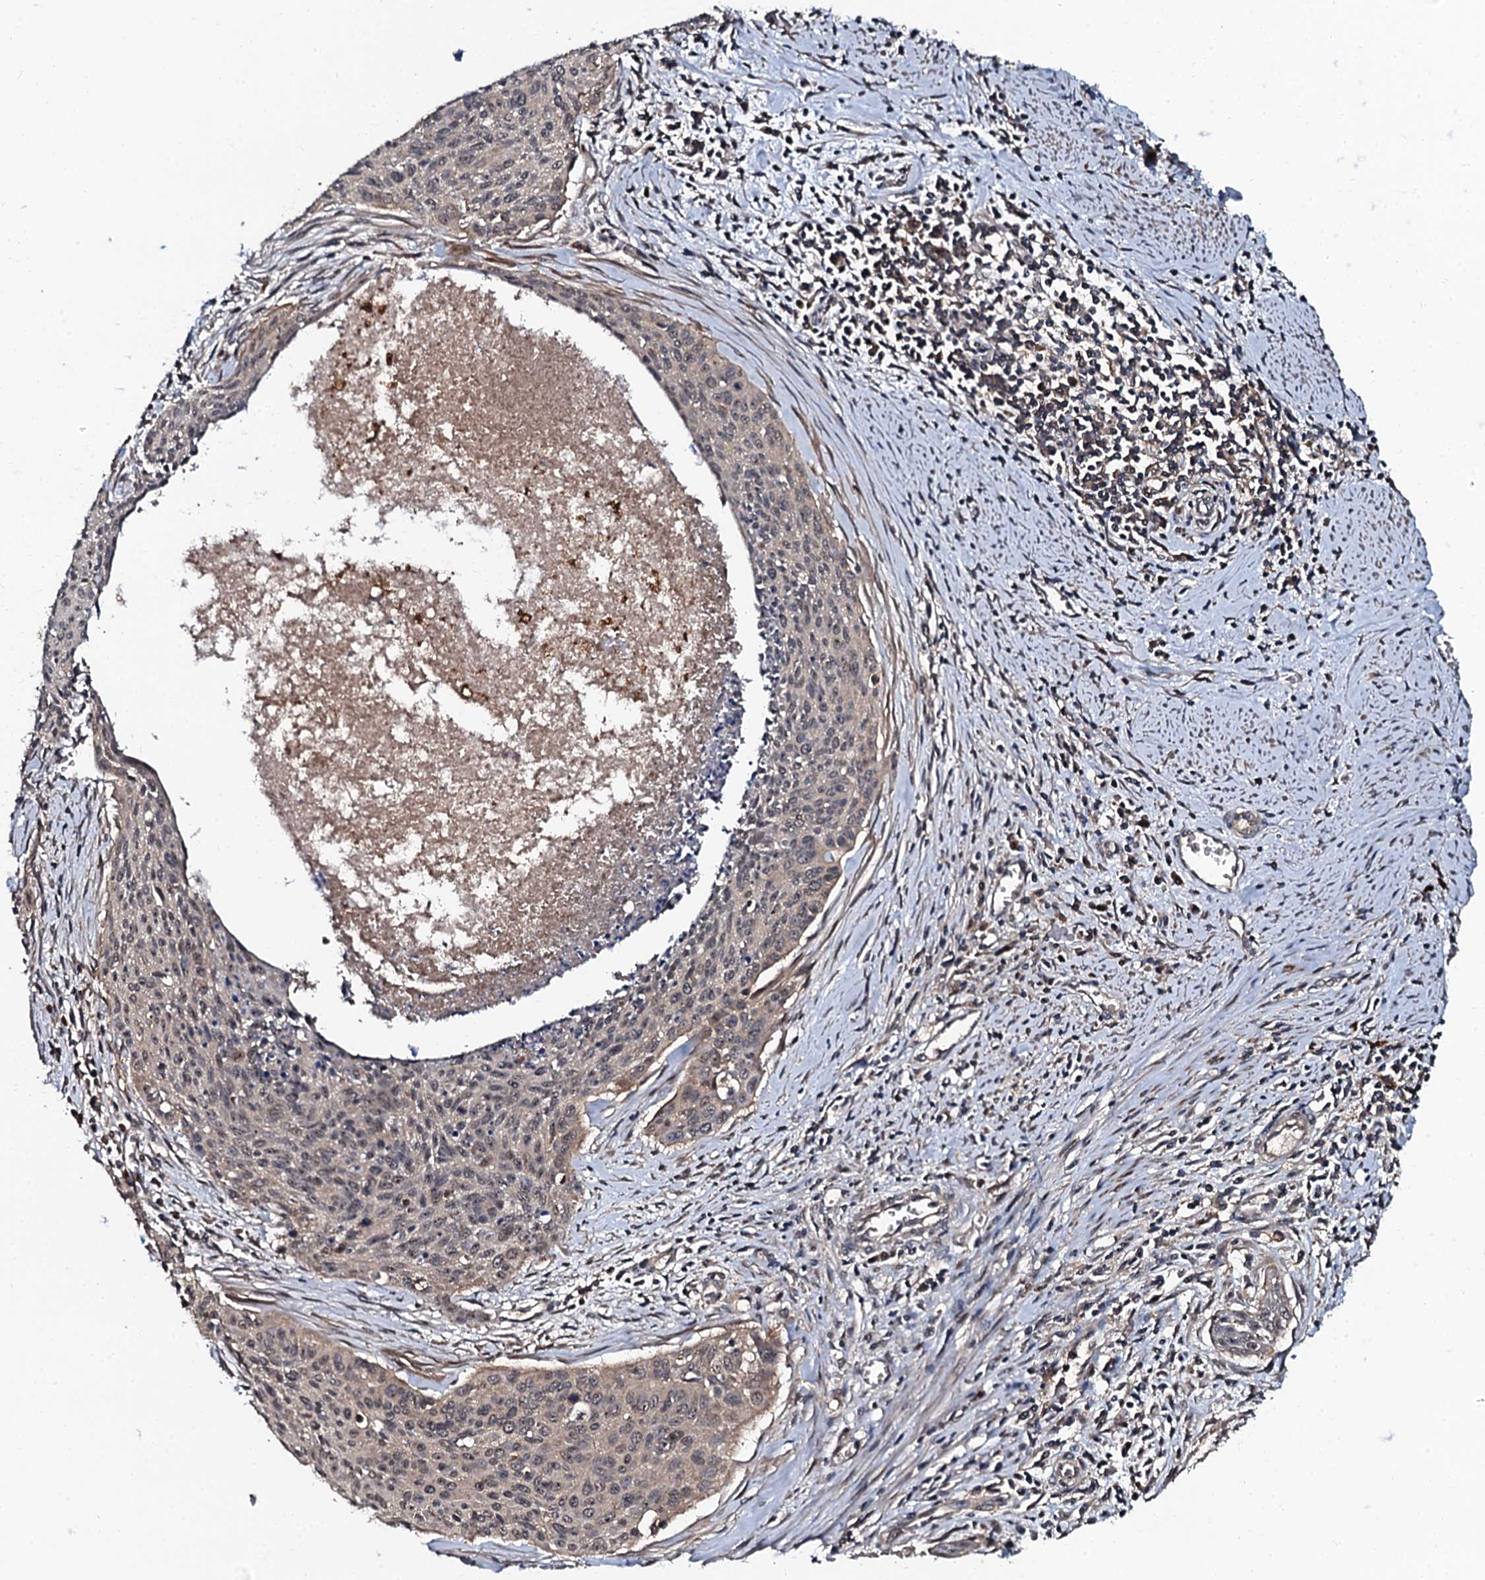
{"staining": {"intensity": "weak", "quantity": "25%-75%", "location": "cytoplasmic/membranous"}, "tissue": "cervical cancer", "cell_type": "Tumor cells", "image_type": "cancer", "snomed": [{"axis": "morphology", "description": "Squamous cell carcinoma, NOS"}, {"axis": "topography", "description": "Cervix"}], "caption": "Brown immunohistochemical staining in human cervical cancer (squamous cell carcinoma) displays weak cytoplasmic/membranous staining in about 25%-75% of tumor cells.", "gene": "N4BP1", "patient": {"sex": "female", "age": 55}}